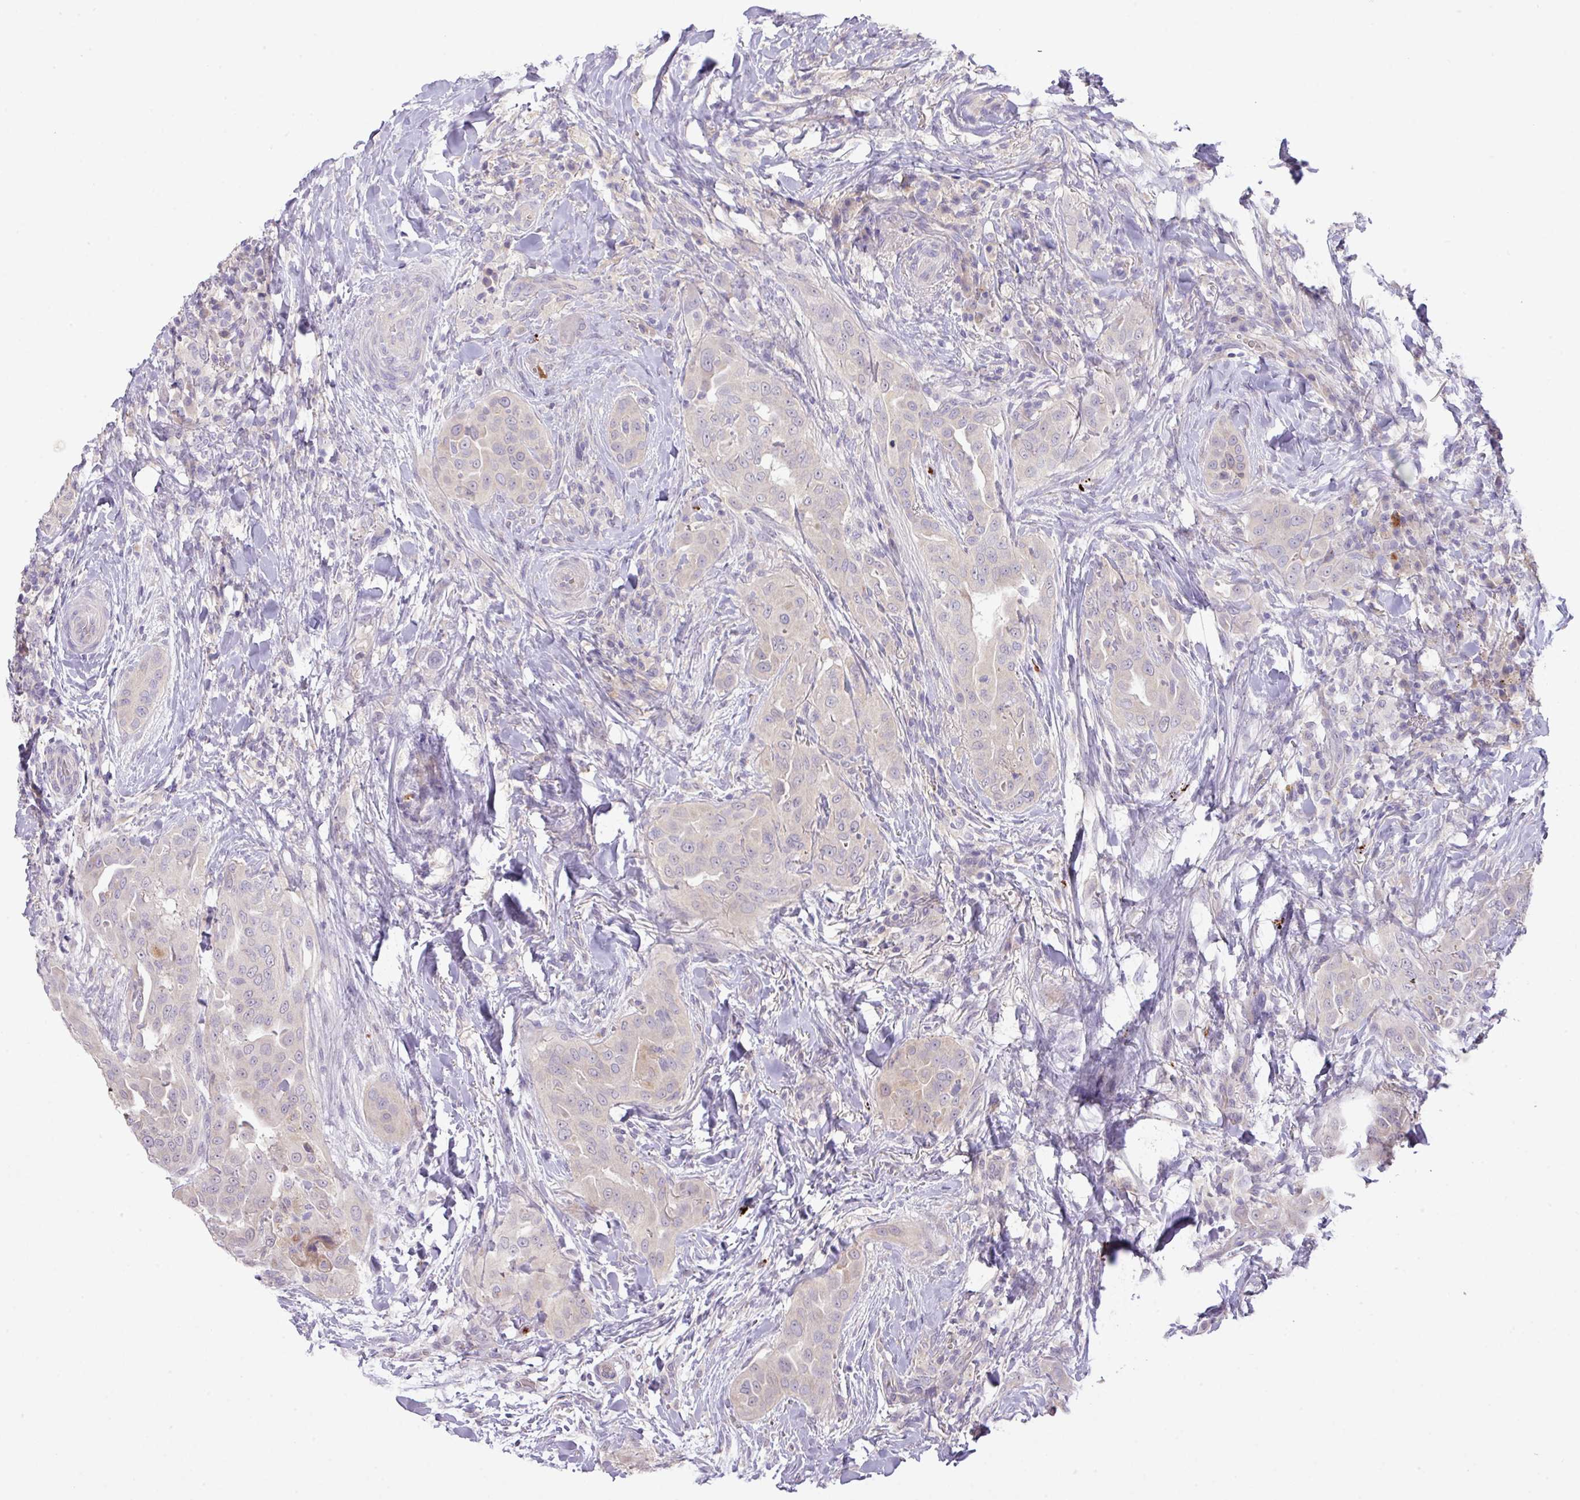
{"staining": {"intensity": "negative", "quantity": "none", "location": "none"}, "tissue": "thyroid cancer", "cell_type": "Tumor cells", "image_type": "cancer", "snomed": [{"axis": "morphology", "description": "Papillary adenocarcinoma, NOS"}, {"axis": "topography", "description": "Thyroid gland"}], "caption": "High magnification brightfield microscopy of thyroid cancer (papillary adenocarcinoma) stained with DAB (brown) and counterstained with hematoxylin (blue): tumor cells show no significant staining.", "gene": "PRADC1", "patient": {"sex": "male", "age": 61}}